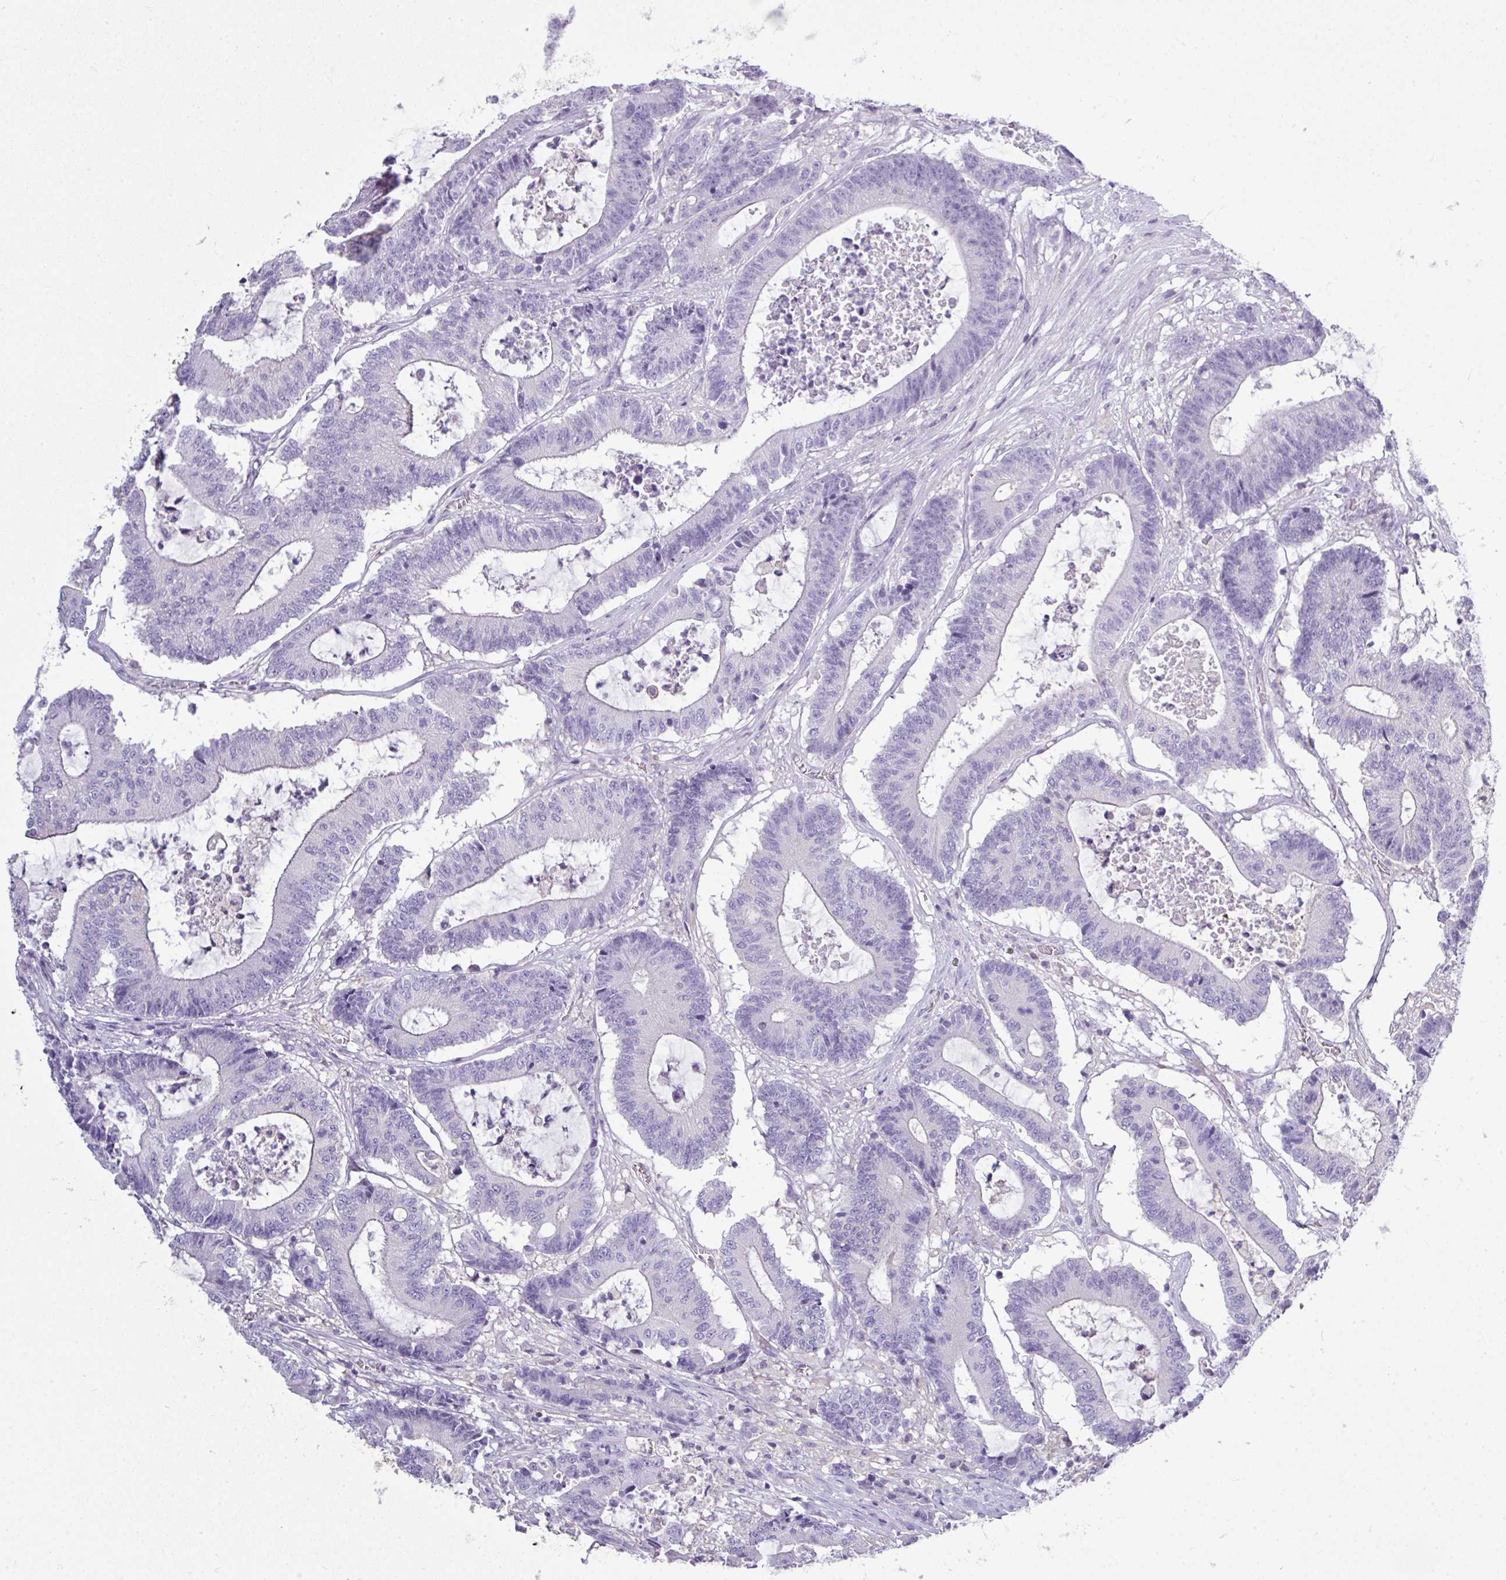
{"staining": {"intensity": "negative", "quantity": "none", "location": "none"}, "tissue": "colorectal cancer", "cell_type": "Tumor cells", "image_type": "cancer", "snomed": [{"axis": "morphology", "description": "Adenocarcinoma, NOS"}, {"axis": "topography", "description": "Colon"}], "caption": "High power microscopy micrograph of an IHC micrograph of adenocarcinoma (colorectal), revealing no significant positivity in tumor cells.", "gene": "STAT5A", "patient": {"sex": "female", "age": 84}}